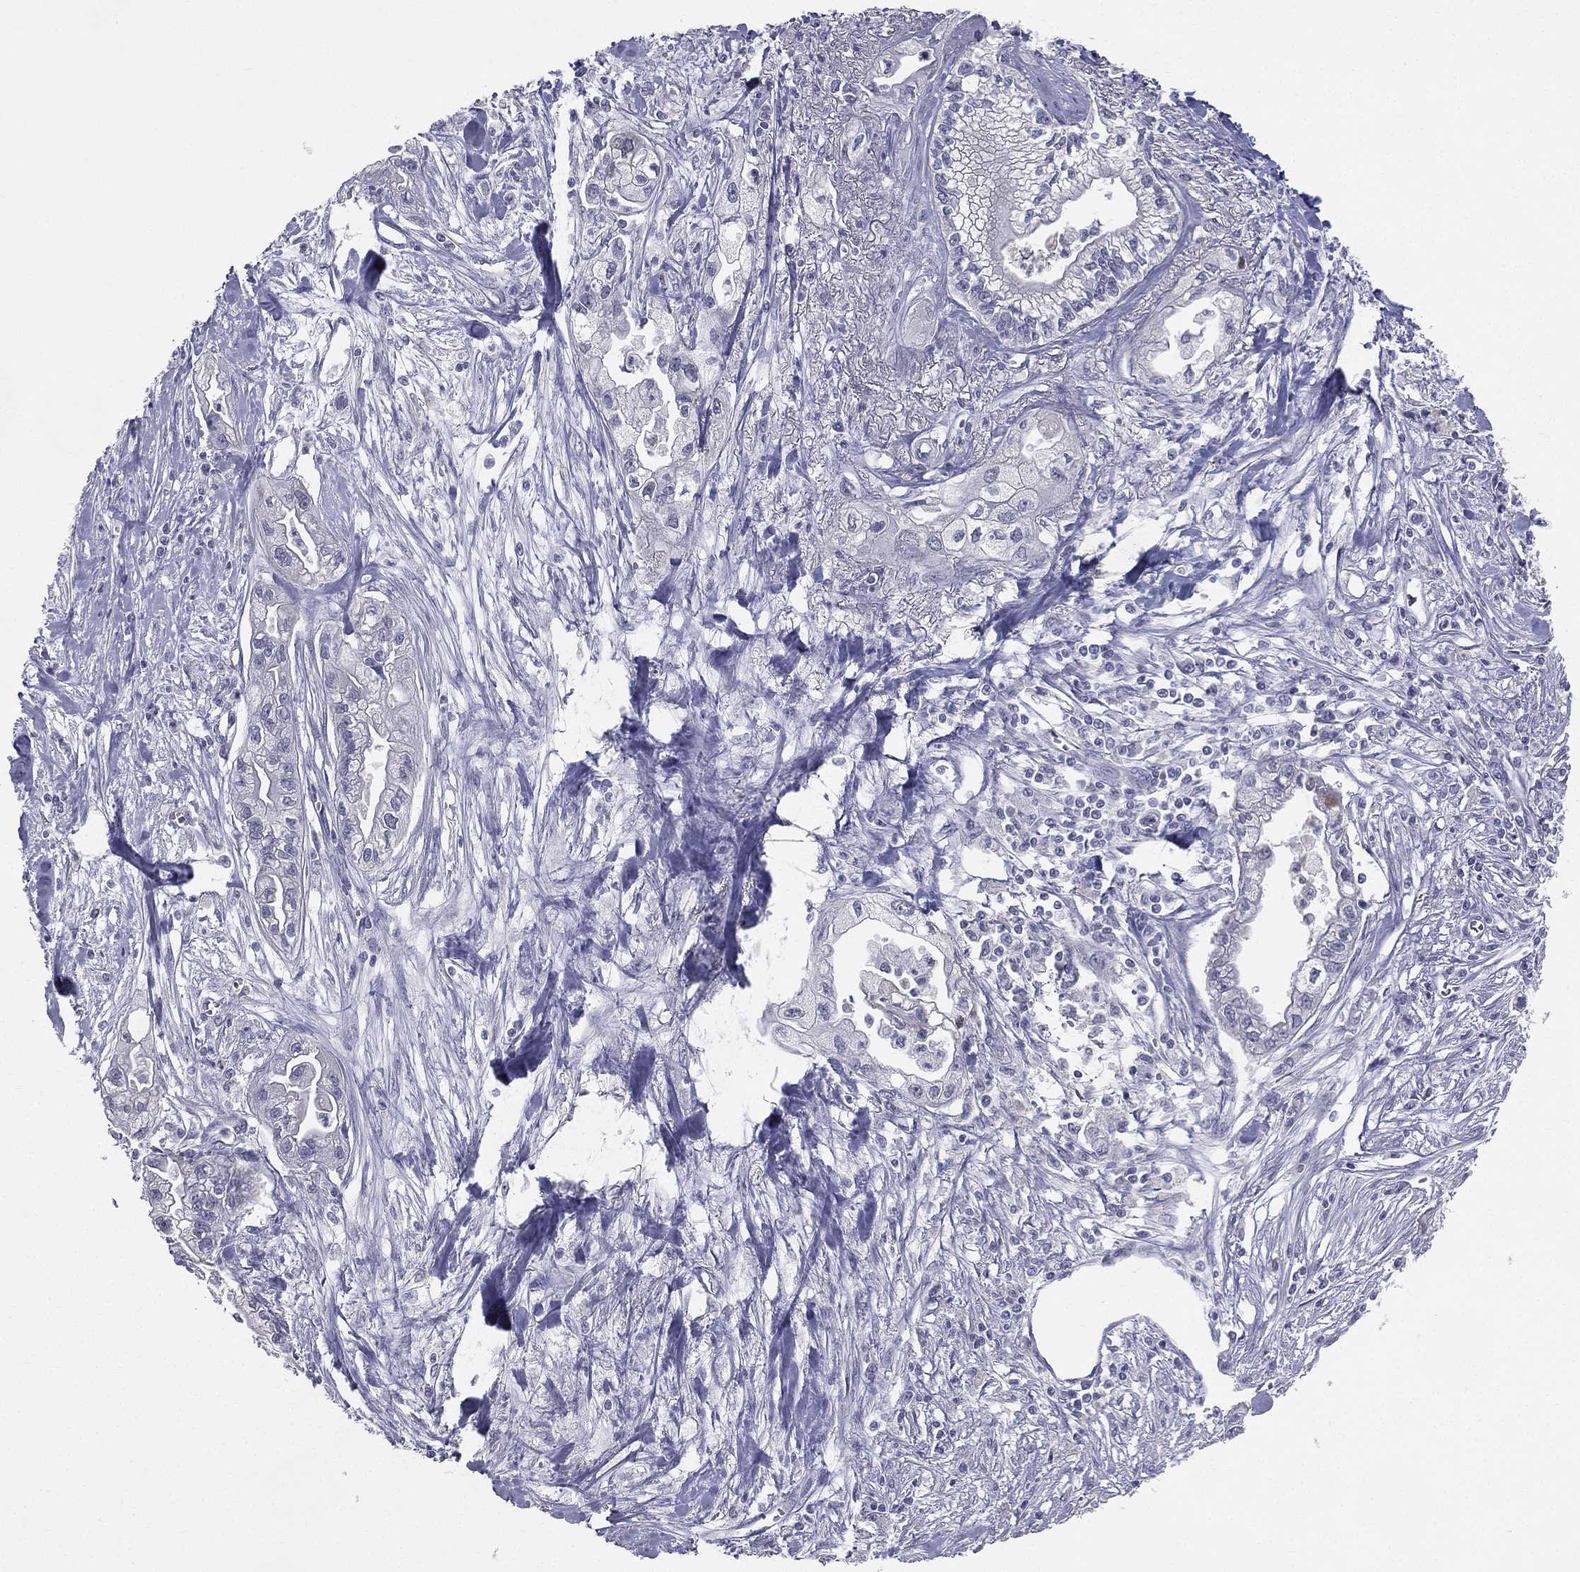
{"staining": {"intensity": "negative", "quantity": "none", "location": "none"}, "tissue": "pancreatic cancer", "cell_type": "Tumor cells", "image_type": "cancer", "snomed": [{"axis": "morphology", "description": "Adenocarcinoma, NOS"}, {"axis": "topography", "description": "Pancreas"}], "caption": "The micrograph exhibits no staining of tumor cells in pancreatic cancer (adenocarcinoma). (Stains: DAB immunohistochemistry (IHC) with hematoxylin counter stain, Microscopy: brightfield microscopy at high magnification).", "gene": "DMKN", "patient": {"sex": "male", "age": 70}}